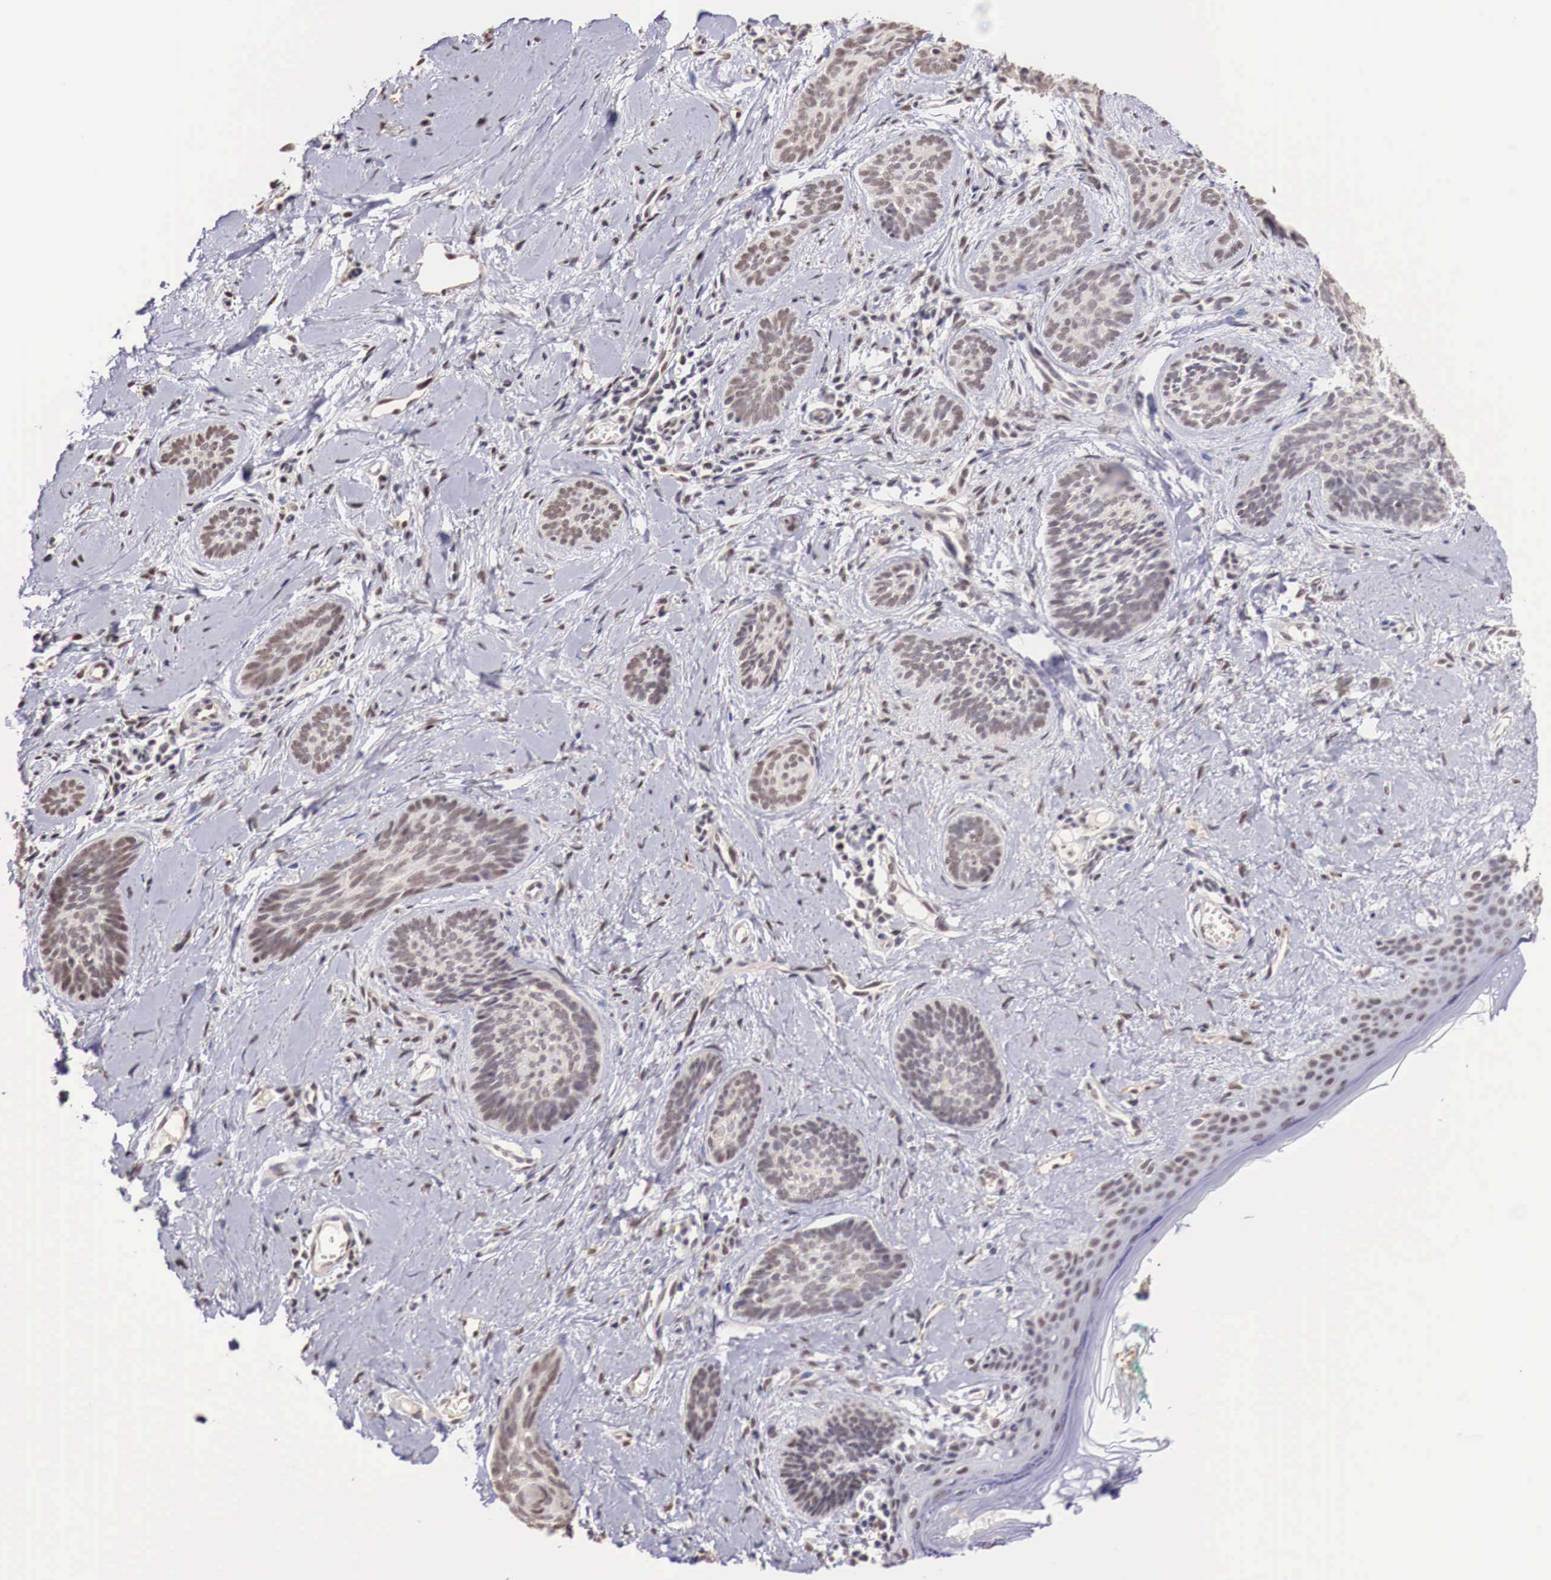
{"staining": {"intensity": "weak", "quantity": ">75%", "location": "nuclear"}, "tissue": "skin cancer", "cell_type": "Tumor cells", "image_type": "cancer", "snomed": [{"axis": "morphology", "description": "Basal cell carcinoma"}, {"axis": "topography", "description": "Skin"}], "caption": "A brown stain highlights weak nuclear positivity of a protein in human skin cancer (basal cell carcinoma) tumor cells.", "gene": "FOXP2", "patient": {"sex": "female", "age": 81}}